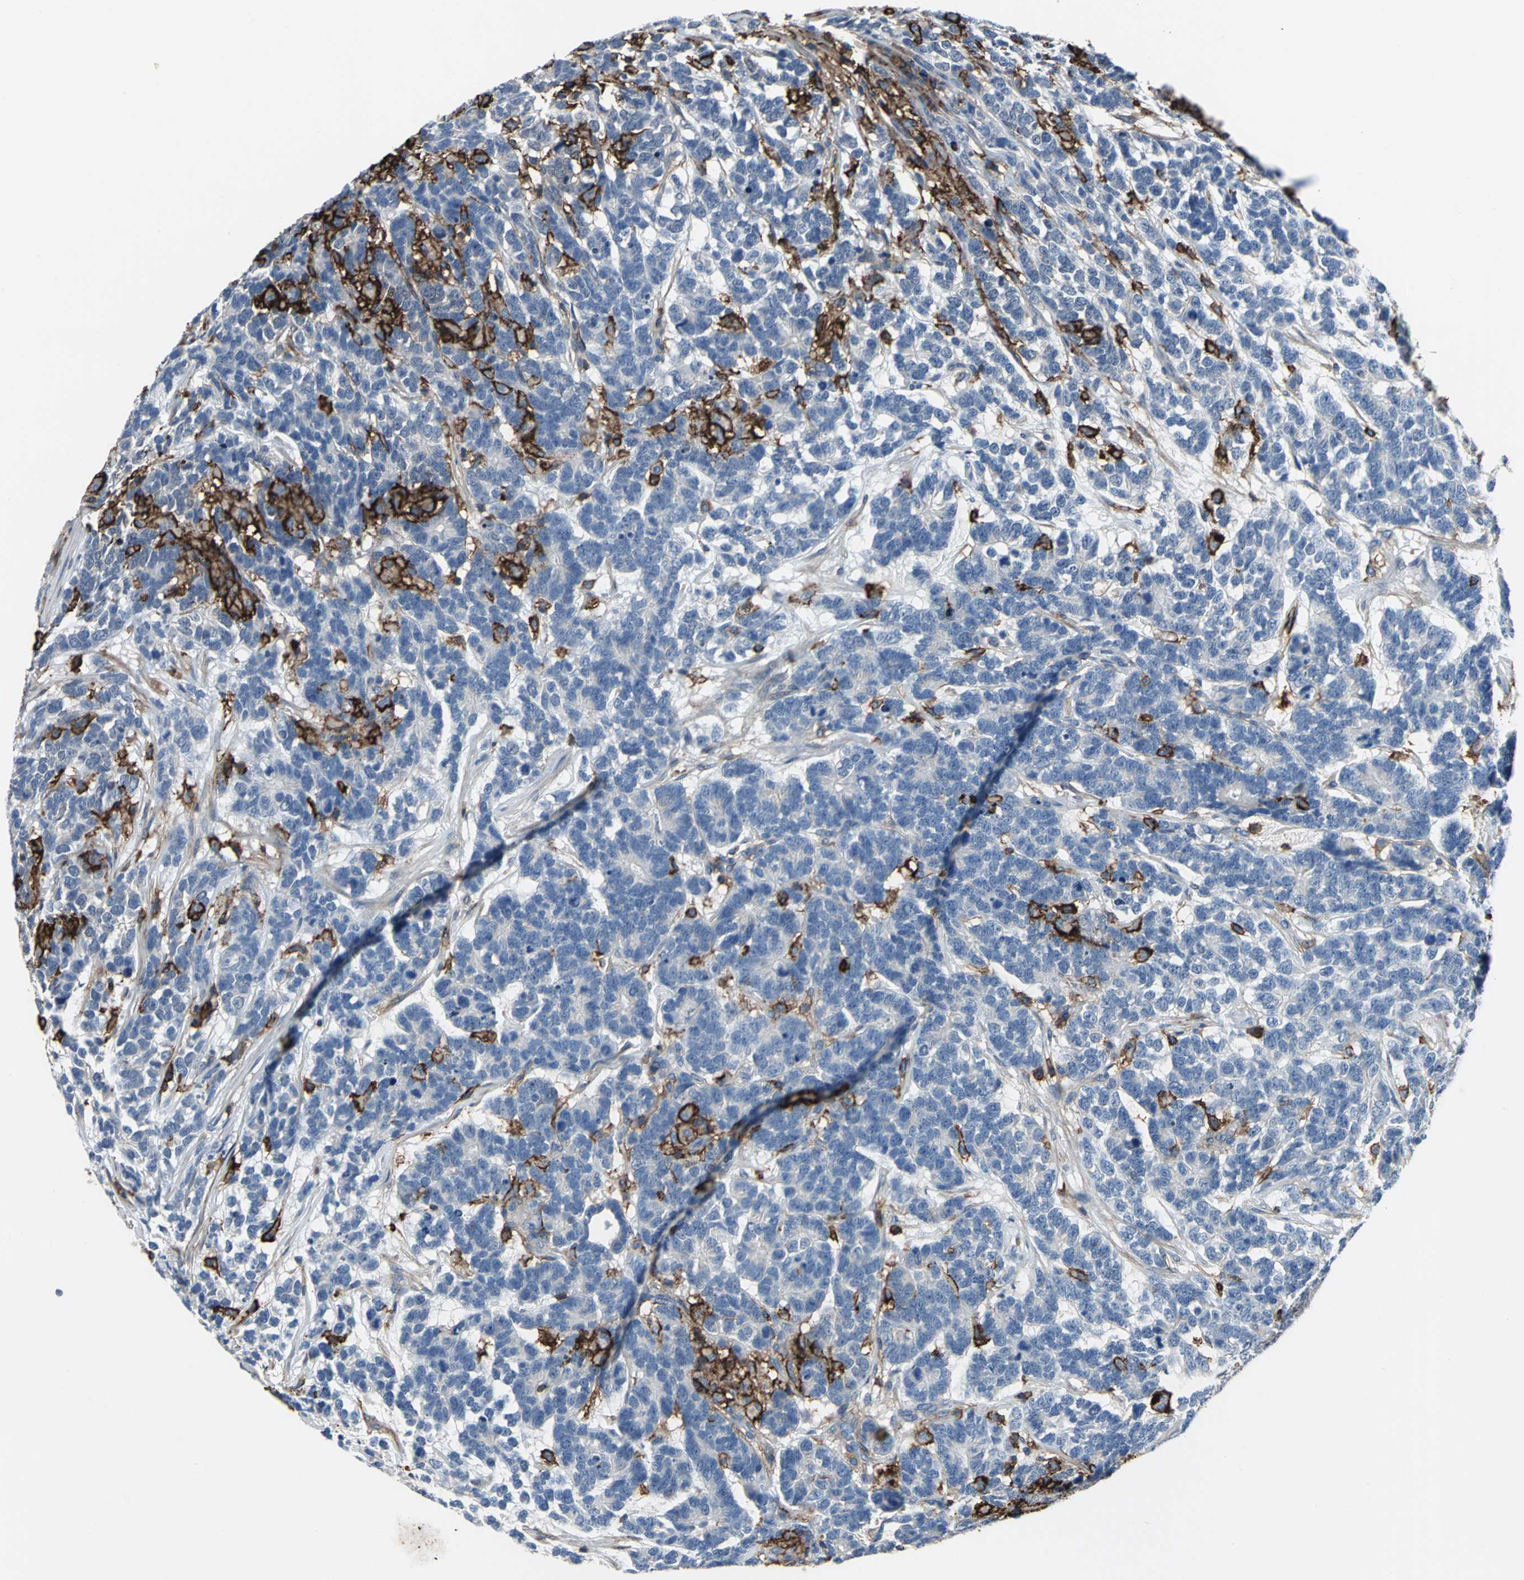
{"staining": {"intensity": "strong", "quantity": "<25%", "location": "cytoplasmic/membranous"}, "tissue": "testis cancer", "cell_type": "Tumor cells", "image_type": "cancer", "snomed": [{"axis": "morphology", "description": "Carcinoma, Embryonal, NOS"}, {"axis": "topography", "description": "Testis"}], "caption": "Approximately <25% of tumor cells in testis cancer (embryonal carcinoma) exhibit strong cytoplasmic/membranous protein positivity as visualized by brown immunohistochemical staining.", "gene": "CD44", "patient": {"sex": "male", "age": 26}}